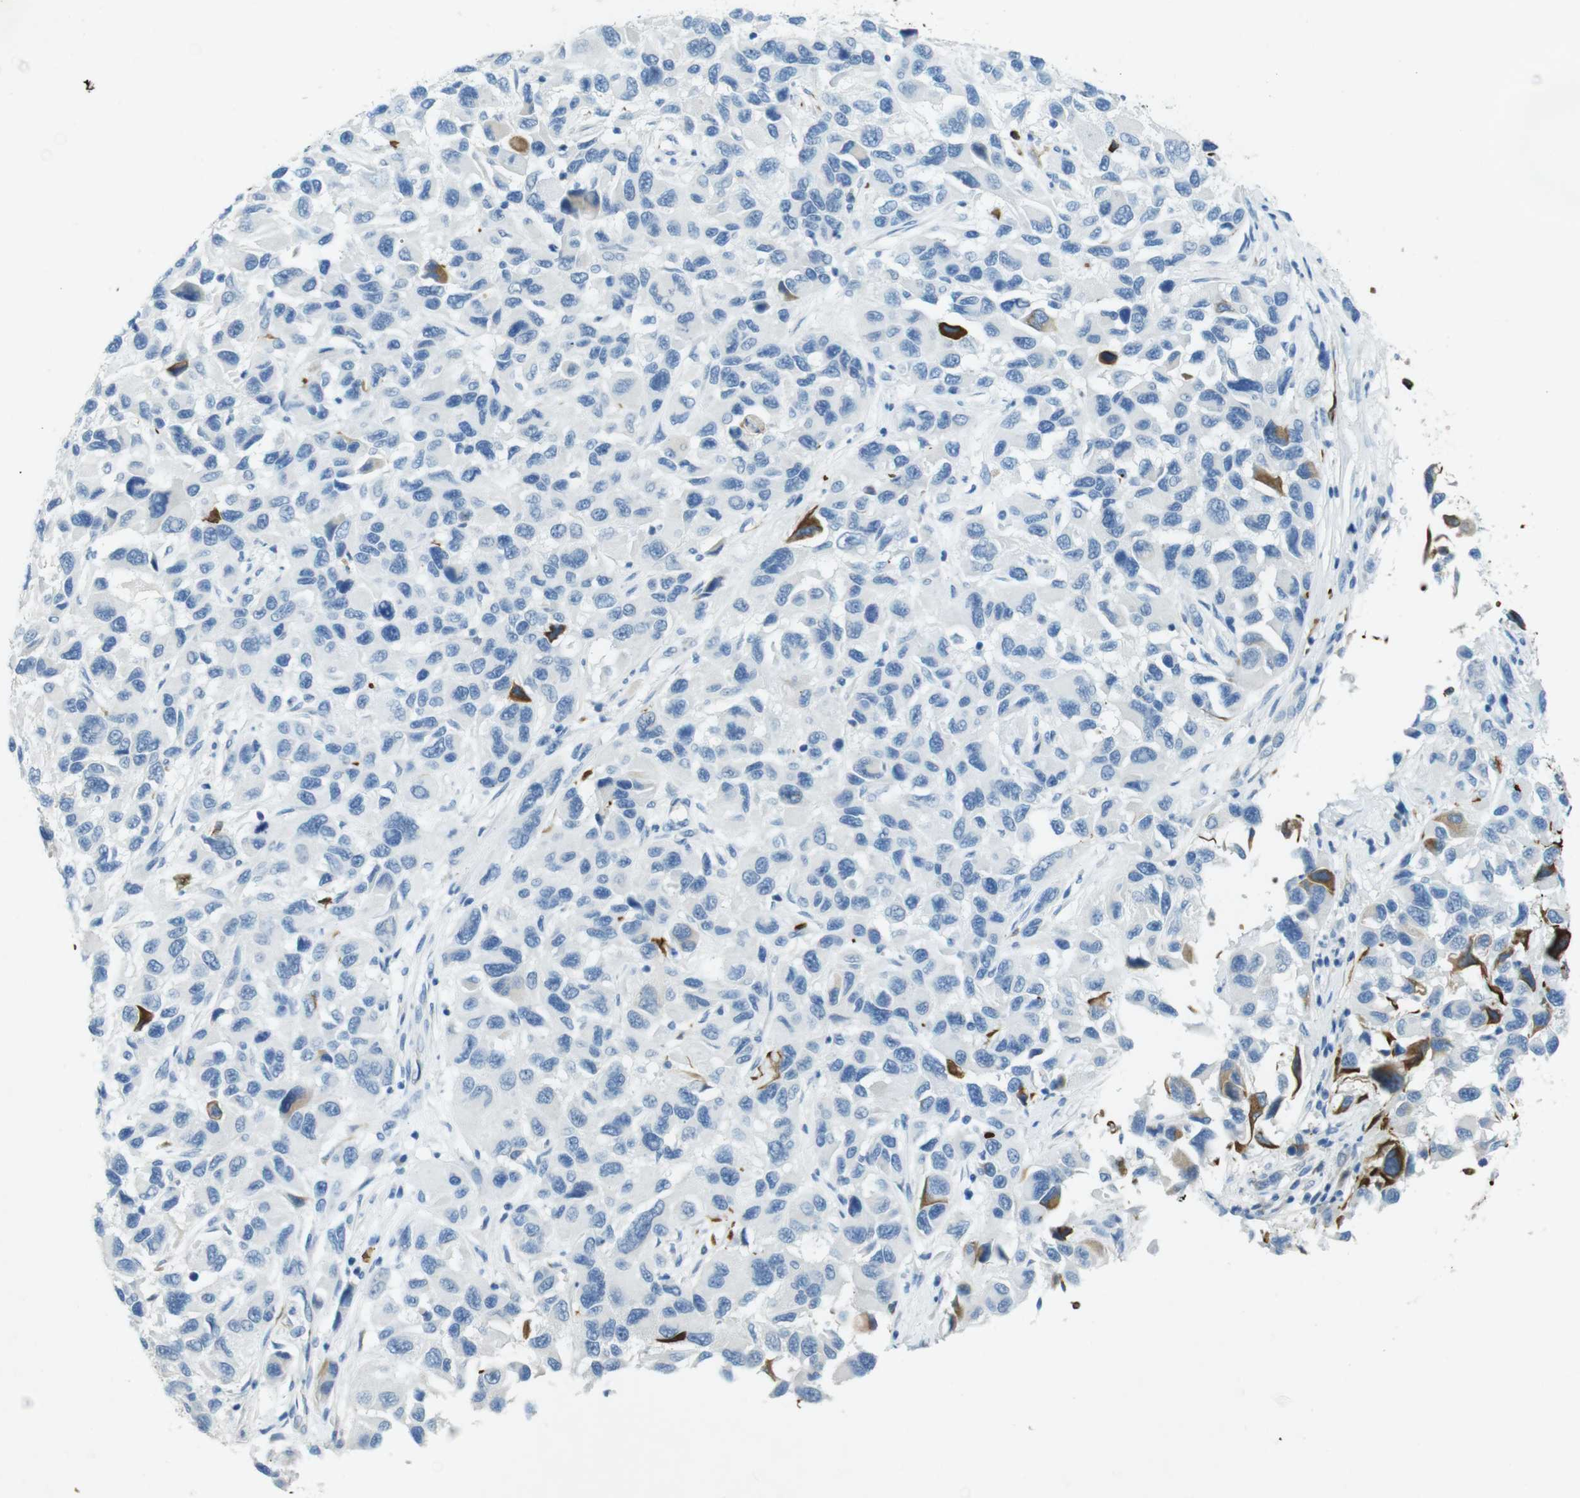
{"staining": {"intensity": "negative", "quantity": "none", "location": "none"}, "tissue": "melanoma", "cell_type": "Tumor cells", "image_type": "cancer", "snomed": [{"axis": "morphology", "description": "Malignant melanoma, NOS"}, {"axis": "topography", "description": "Skin"}], "caption": "Tumor cells are negative for protein expression in human melanoma. (Brightfield microscopy of DAB (3,3'-diaminobenzidine) immunohistochemistry (IHC) at high magnification).", "gene": "CD320", "patient": {"sex": "male", "age": 53}}